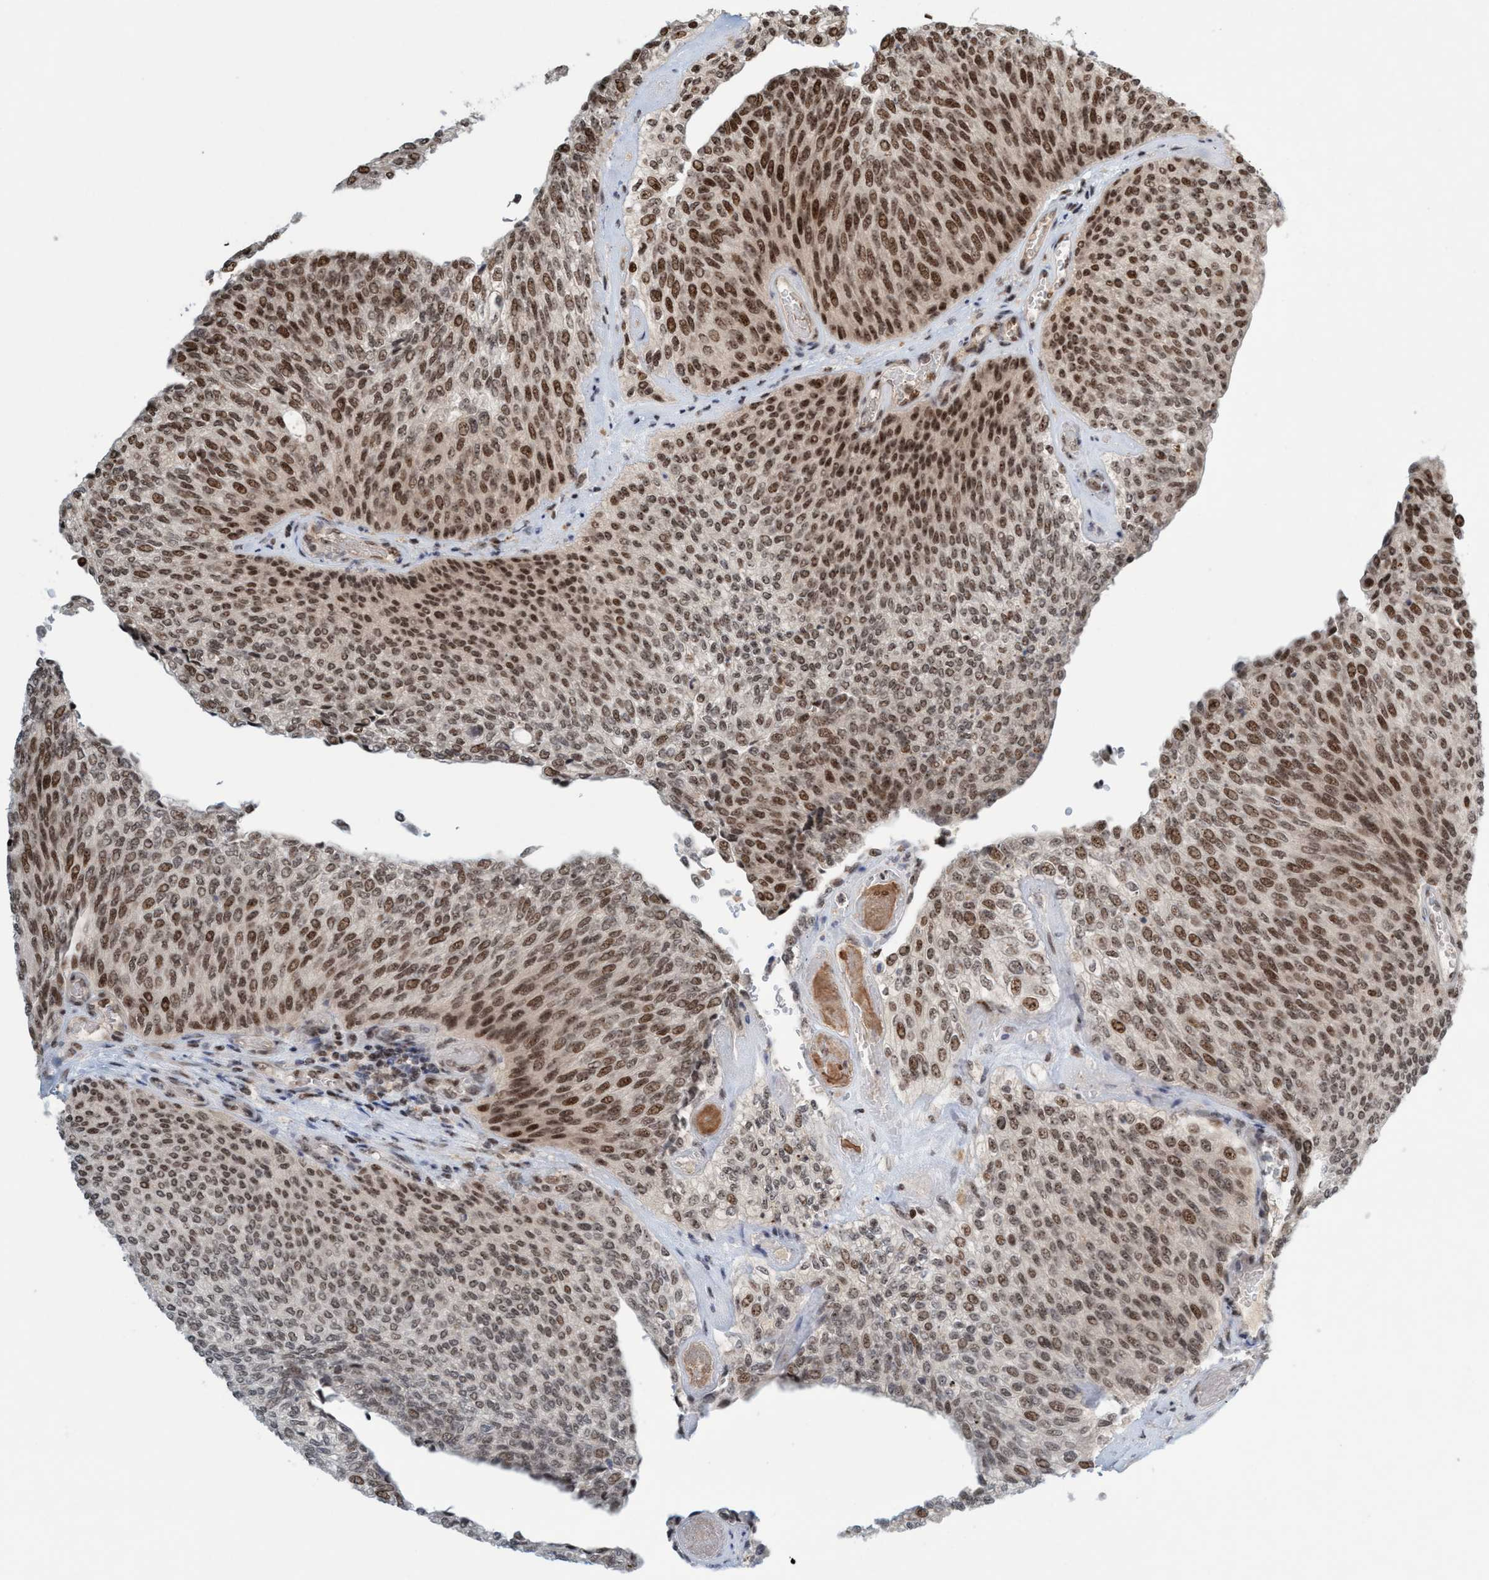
{"staining": {"intensity": "moderate", "quantity": "25%-75%", "location": "nuclear"}, "tissue": "urothelial cancer", "cell_type": "Tumor cells", "image_type": "cancer", "snomed": [{"axis": "morphology", "description": "Urothelial carcinoma, Low grade"}, {"axis": "topography", "description": "Urinary bladder"}], "caption": "High-magnification brightfield microscopy of urothelial cancer stained with DAB (brown) and counterstained with hematoxylin (blue). tumor cells exhibit moderate nuclear positivity is appreciated in about25%-75% of cells. (DAB (3,3'-diaminobenzidine) IHC with brightfield microscopy, high magnification).", "gene": "SMCR8", "patient": {"sex": "female", "age": 79}}